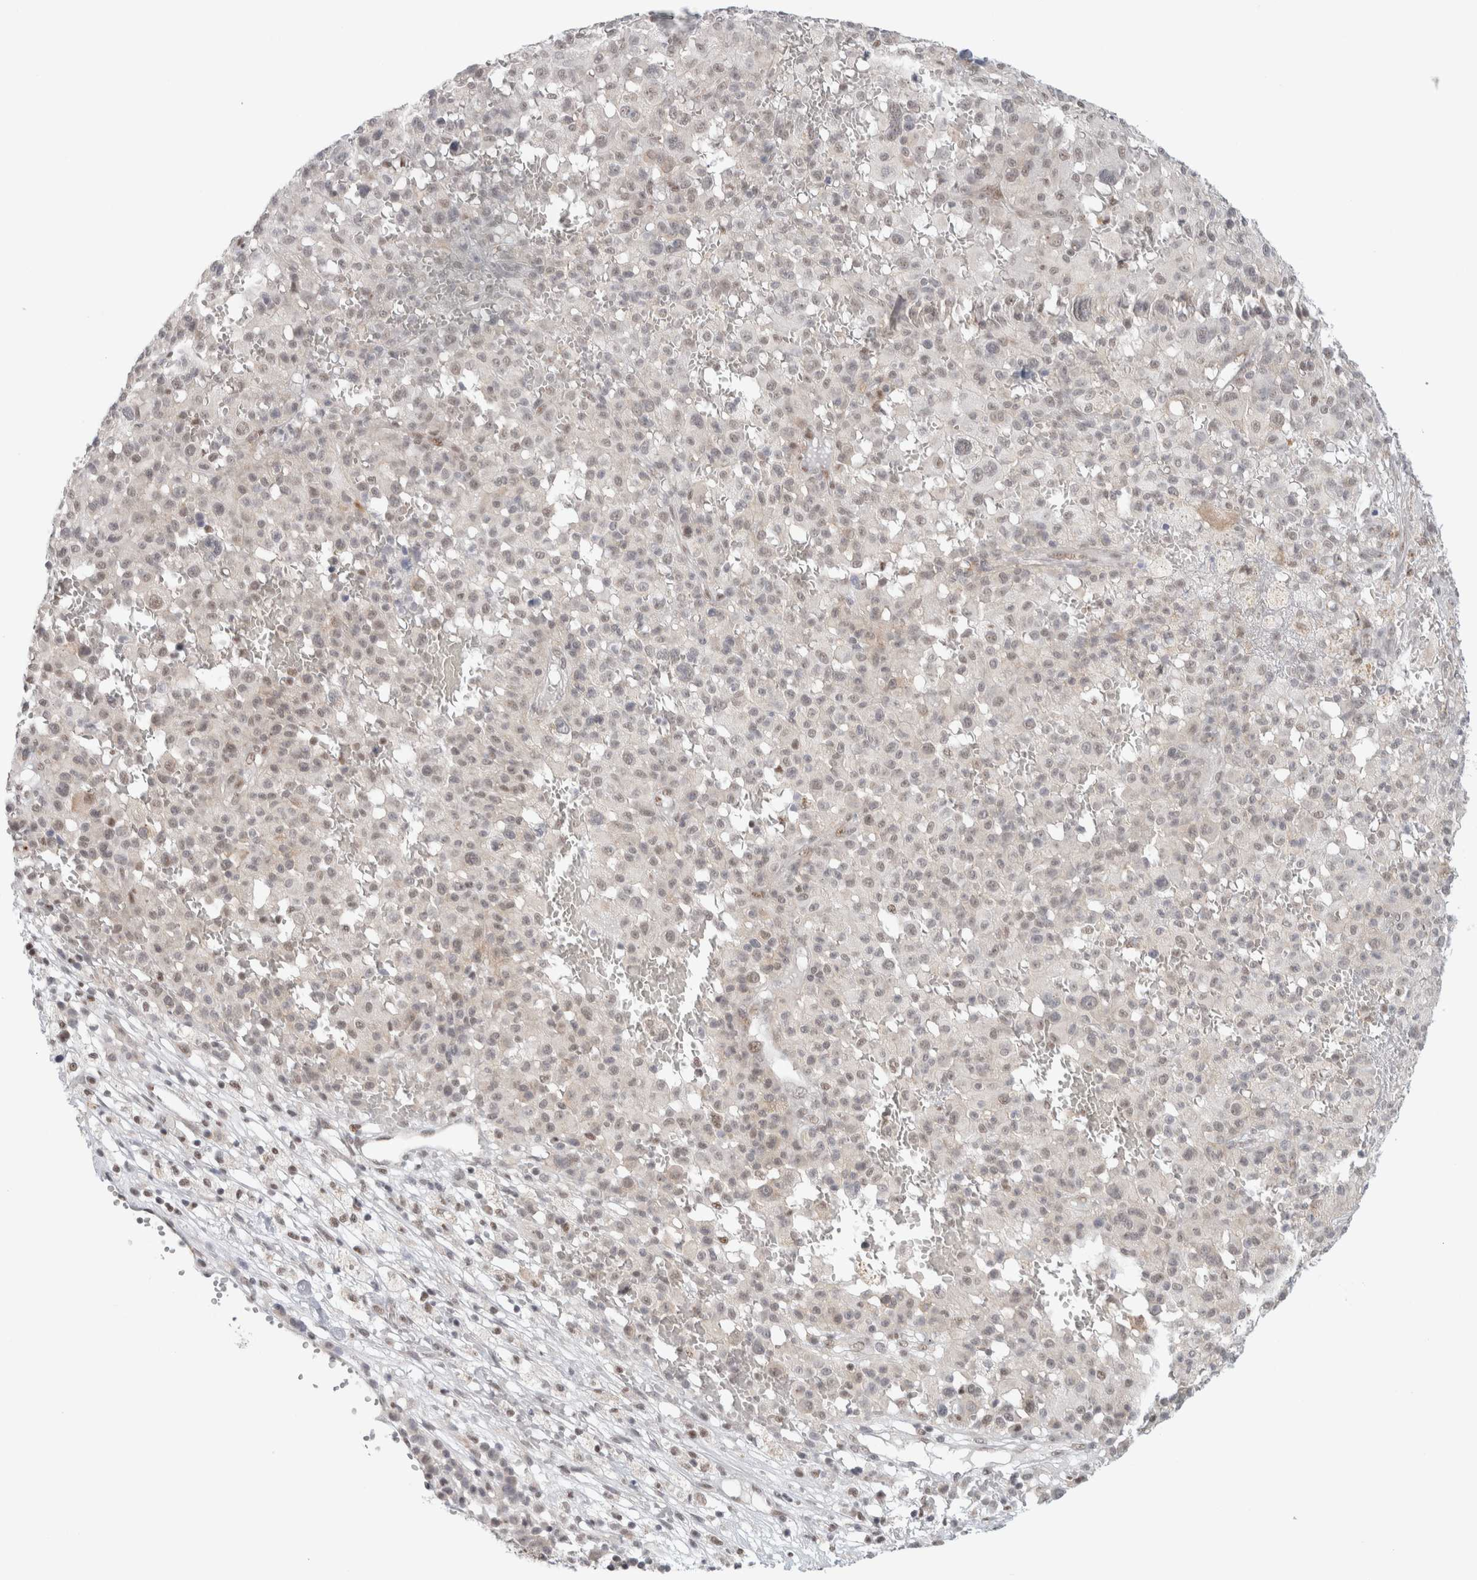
{"staining": {"intensity": "weak", "quantity": "<25%", "location": "nuclear"}, "tissue": "melanoma", "cell_type": "Tumor cells", "image_type": "cancer", "snomed": [{"axis": "morphology", "description": "Malignant melanoma, Metastatic site"}, {"axis": "topography", "description": "Skin"}], "caption": "This is an IHC micrograph of melanoma. There is no expression in tumor cells.", "gene": "TRMT12", "patient": {"sex": "female", "age": 74}}